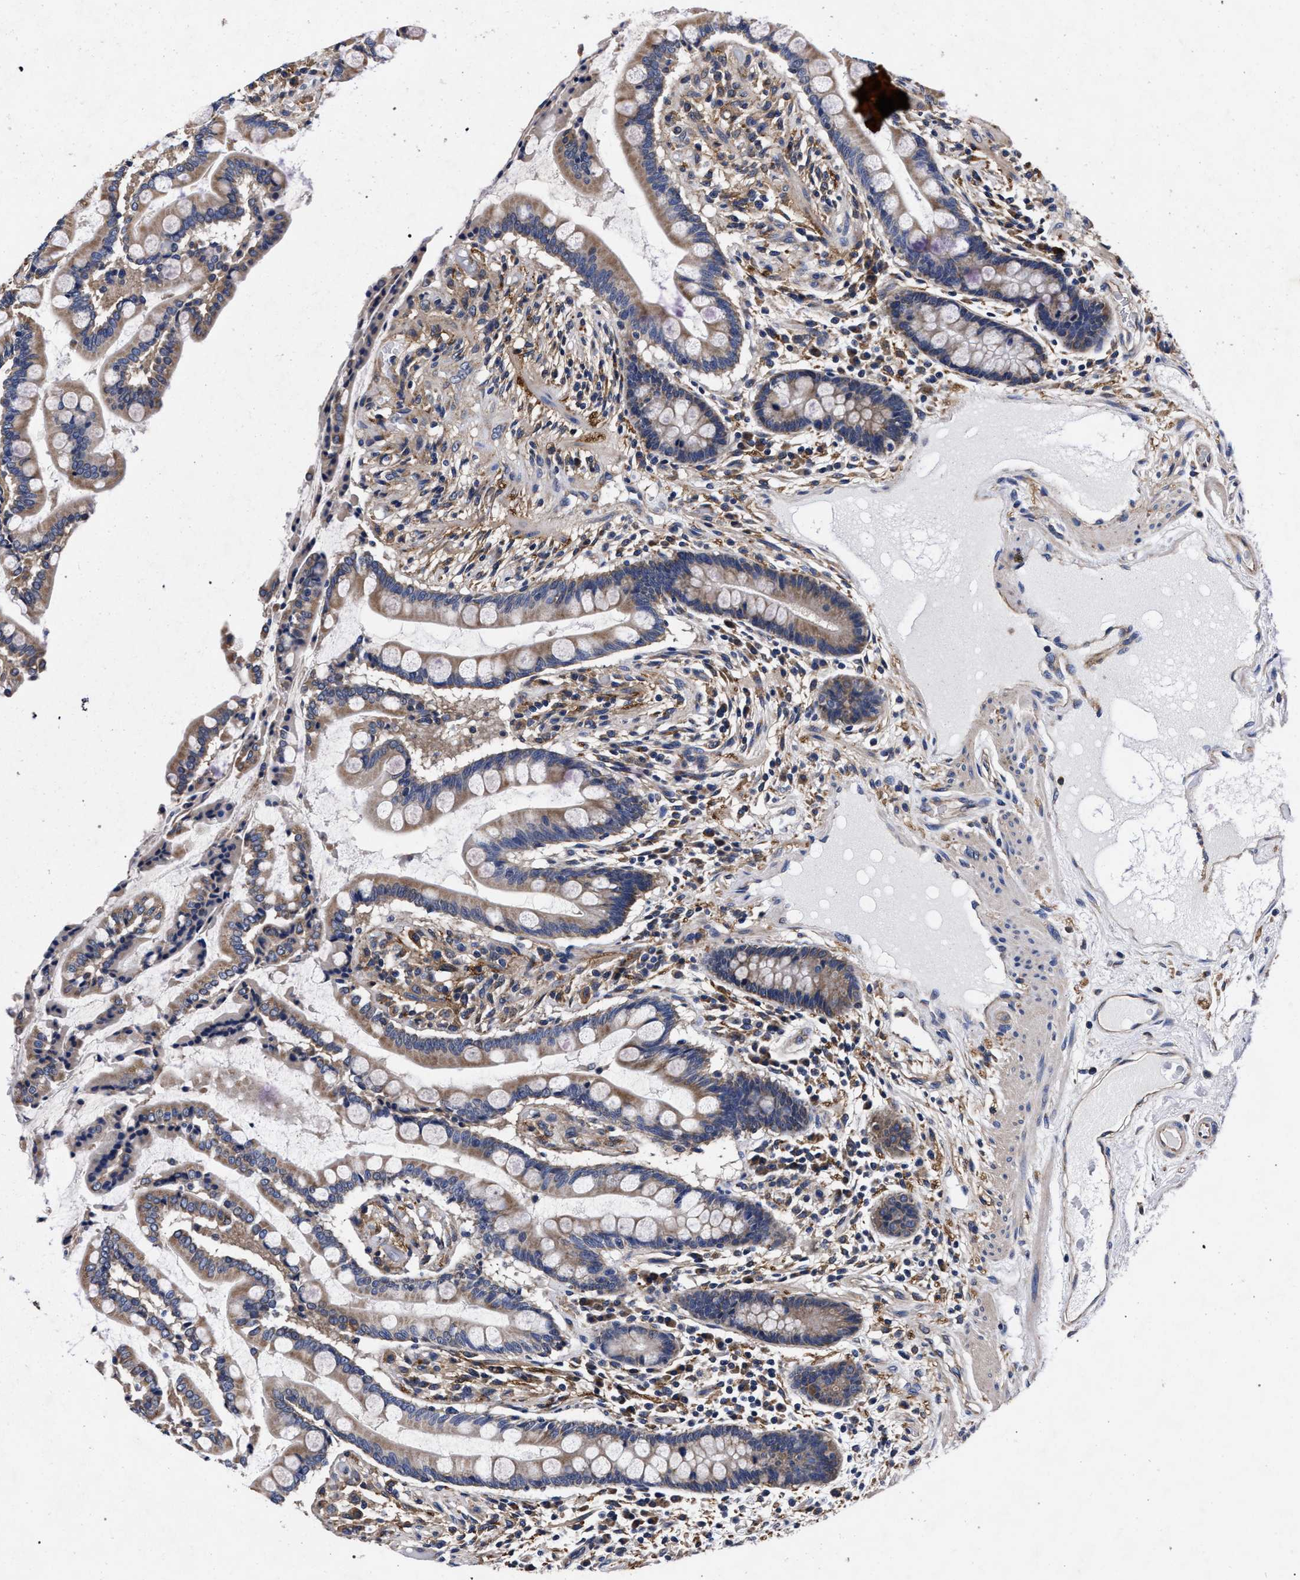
{"staining": {"intensity": "weak", "quantity": "25%-75%", "location": "cytoplasmic/membranous"}, "tissue": "colon", "cell_type": "Endothelial cells", "image_type": "normal", "snomed": [{"axis": "morphology", "description": "Normal tissue, NOS"}, {"axis": "topography", "description": "Colon"}], "caption": "Protein staining shows weak cytoplasmic/membranous expression in about 25%-75% of endothelial cells in normal colon.", "gene": "CFAP95", "patient": {"sex": "male", "age": 73}}